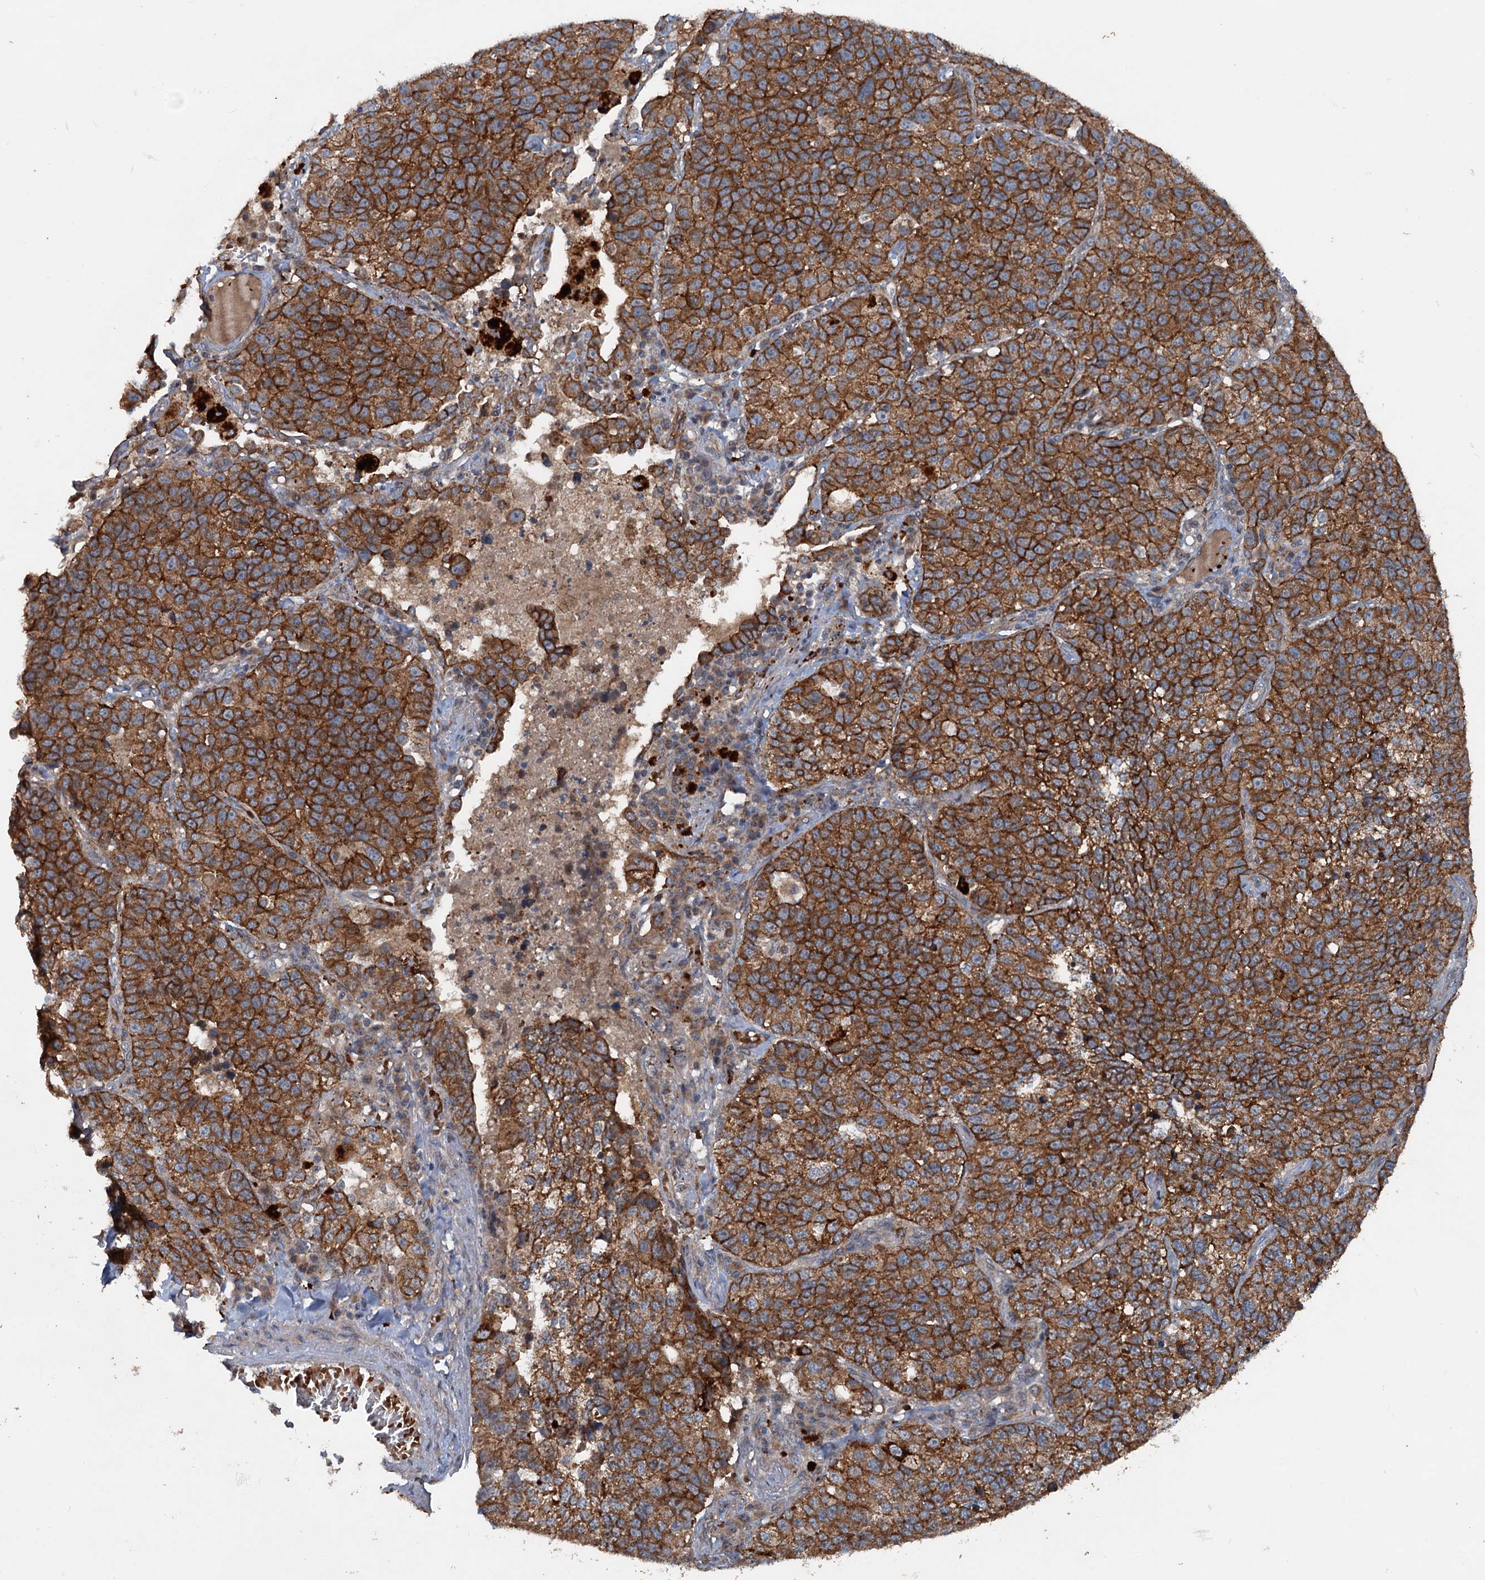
{"staining": {"intensity": "strong", "quantity": ">75%", "location": "cytoplasmic/membranous"}, "tissue": "lung cancer", "cell_type": "Tumor cells", "image_type": "cancer", "snomed": [{"axis": "morphology", "description": "Adenocarcinoma, NOS"}, {"axis": "topography", "description": "Lung"}], "caption": "Approximately >75% of tumor cells in human lung adenocarcinoma display strong cytoplasmic/membranous protein staining as visualized by brown immunohistochemical staining.", "gene": "N4BP2L2", "patient": {"sex": "male", "age": 49}}